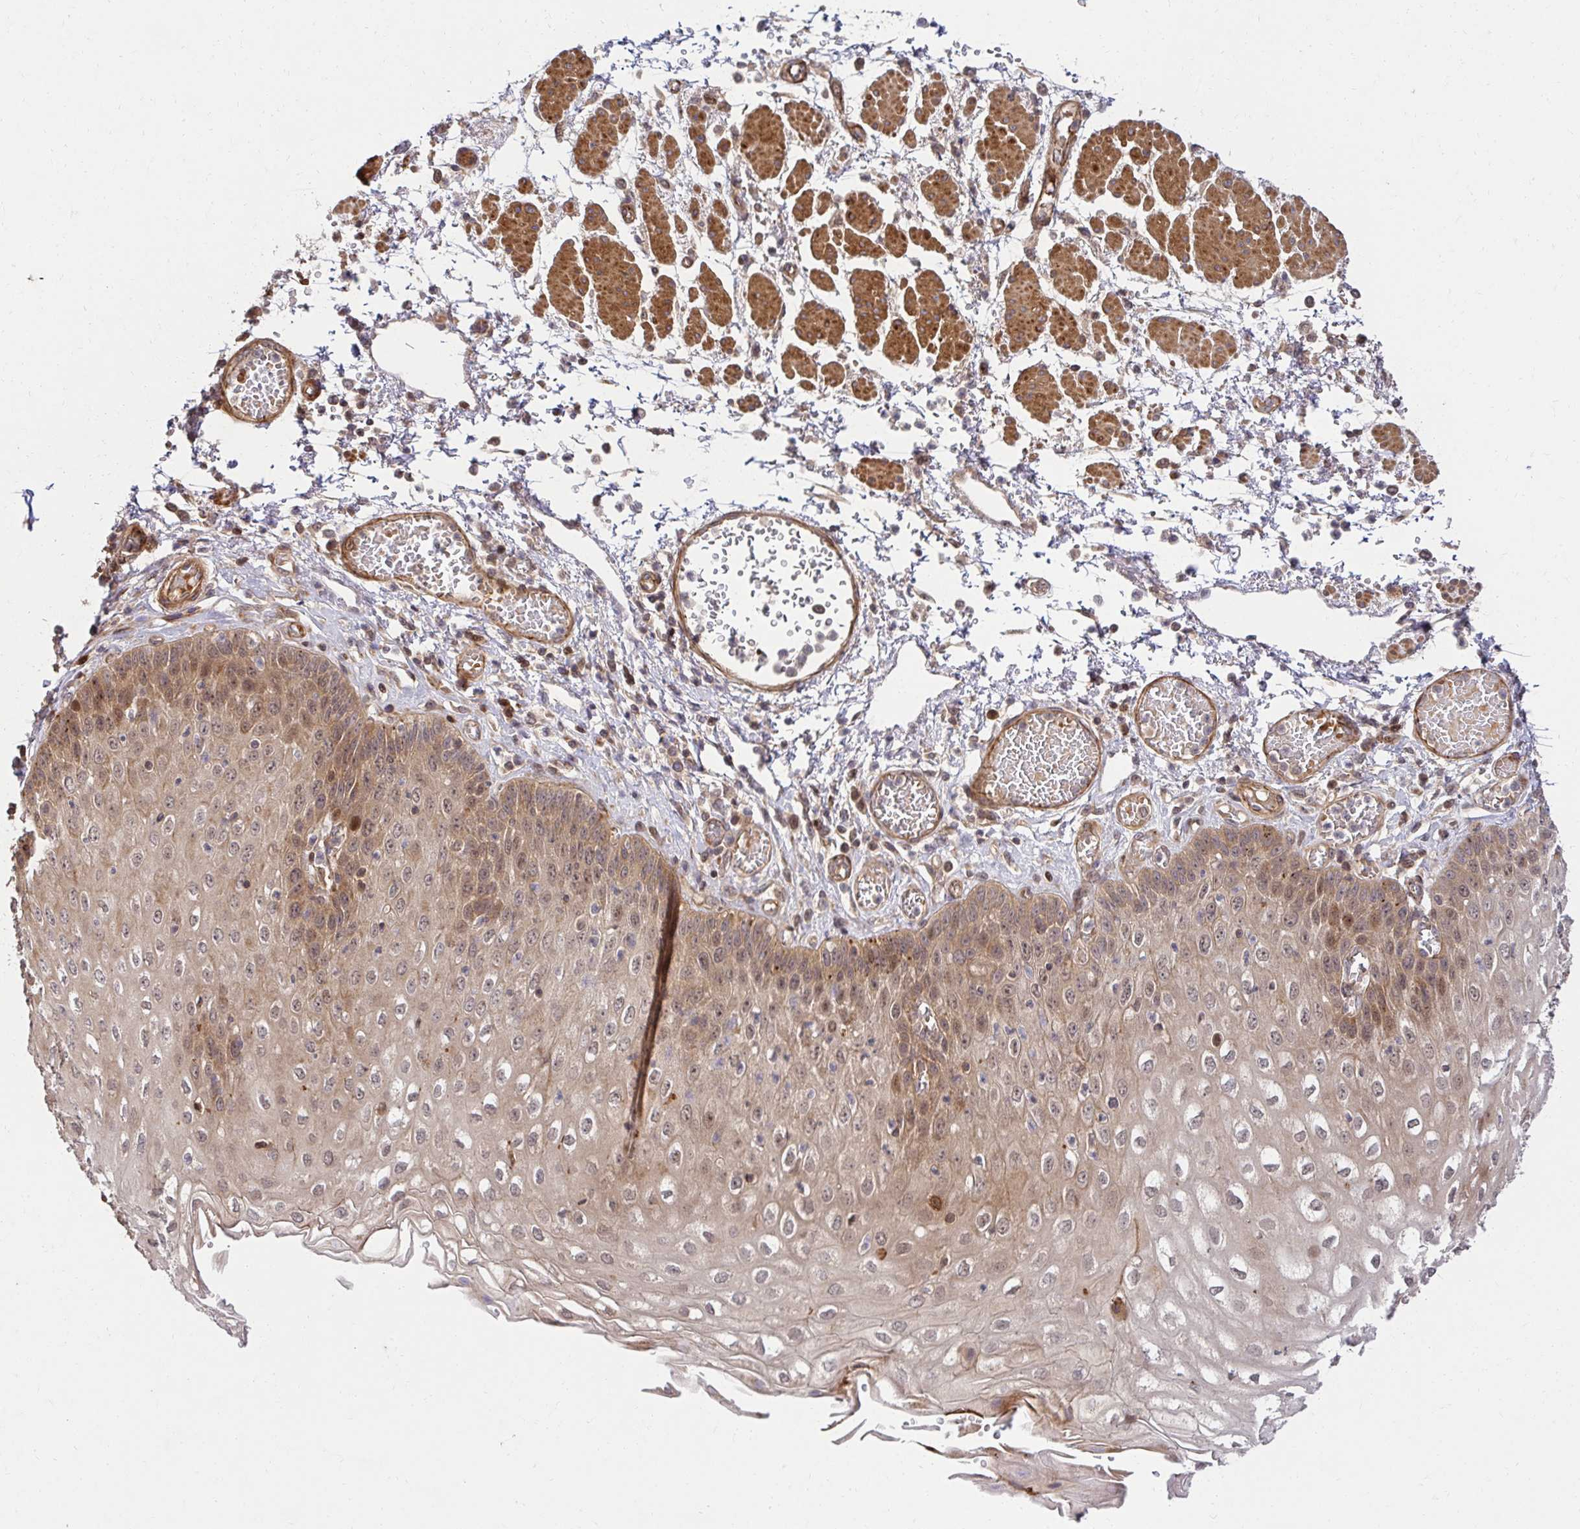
{"staining": {"intensity": "moderate", "quantity": "25%-75%", "location": "cytoplasmic/membranous,nuclear"}, "tissue": "esophagus", "cell_type": "Squamous epithelial cells", "image_type": "normal", "snomed": [{"axis": "morphology", "description": "Normal tissue, NOS"}, {"axis": "morphology", "description": "Adenocarcinoma, NOS"}, {"axis": "topography", "description": "Esophagus"}], "caption": "A photomicrograph showing moderate cytoplasmic/membranous,nuclear staining in about 25%-75% of squamous epithelial cells in normal esophagus, as visualized by brown immunohistochemical staining.", "gene": "PSMA4", "patient": {"sex": "male", "age": 81}}